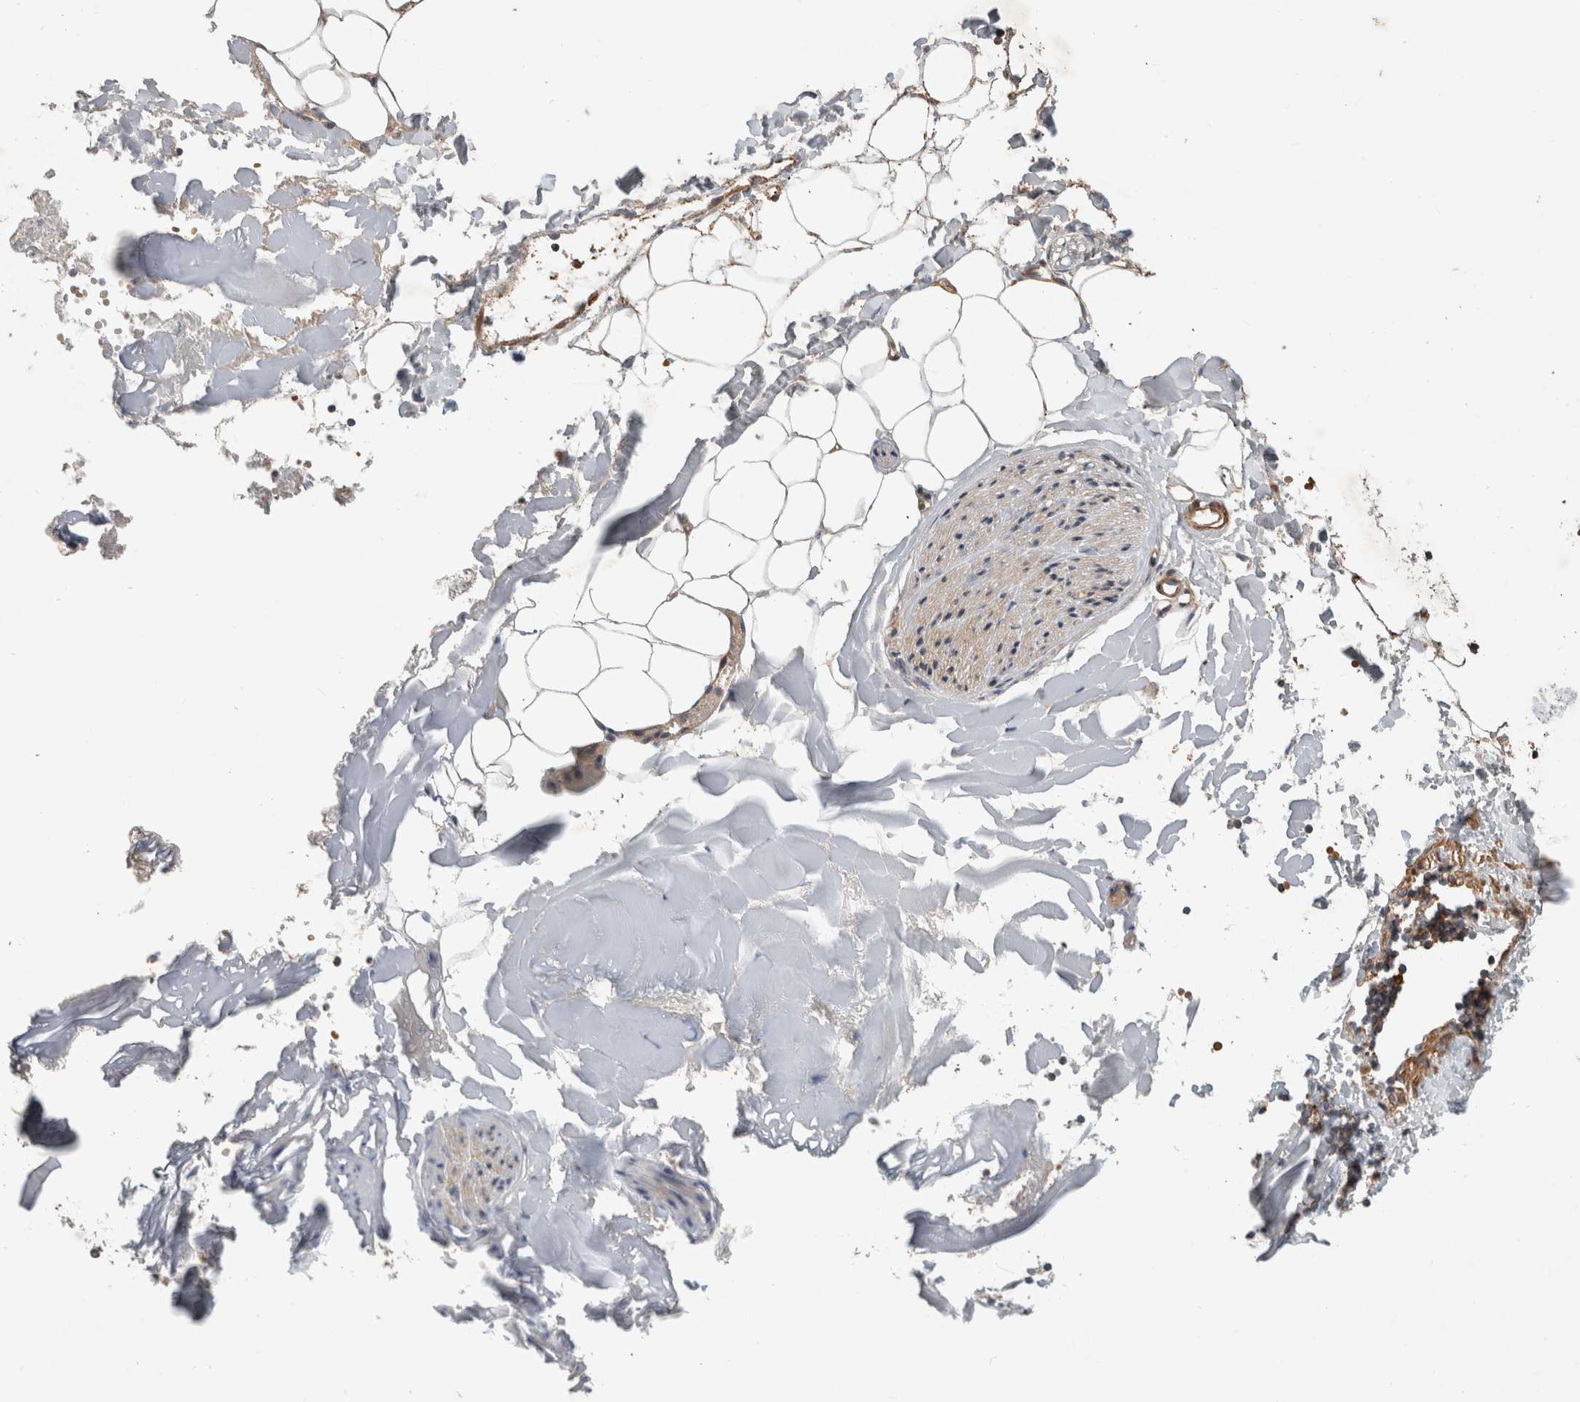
{"staining": {"intensity": "moderate", "quantity": ">75%", "location": "cytoplasmic/membranous"}, "tissue": "adipose tissue", "cell_type": "Adipocytes", "image_type": "normal", "snomed": [{"axis": "morphology", "description": "Normal tissue, NOS"}, {"axis": "morphology", "description": "Adenocarcinoma, NOS"}, {"axis": "topography", "description": "Smooth muscle"}, {"axis": "topography", "description": "Colon"}], "caption": "Moderate cytoplasmic/membranous protein positivity is seen in approximately >75% of adipocytes in adipose tissue.", "gene": "TUBD1", "patient": {"sex": "male", "age": 14}}